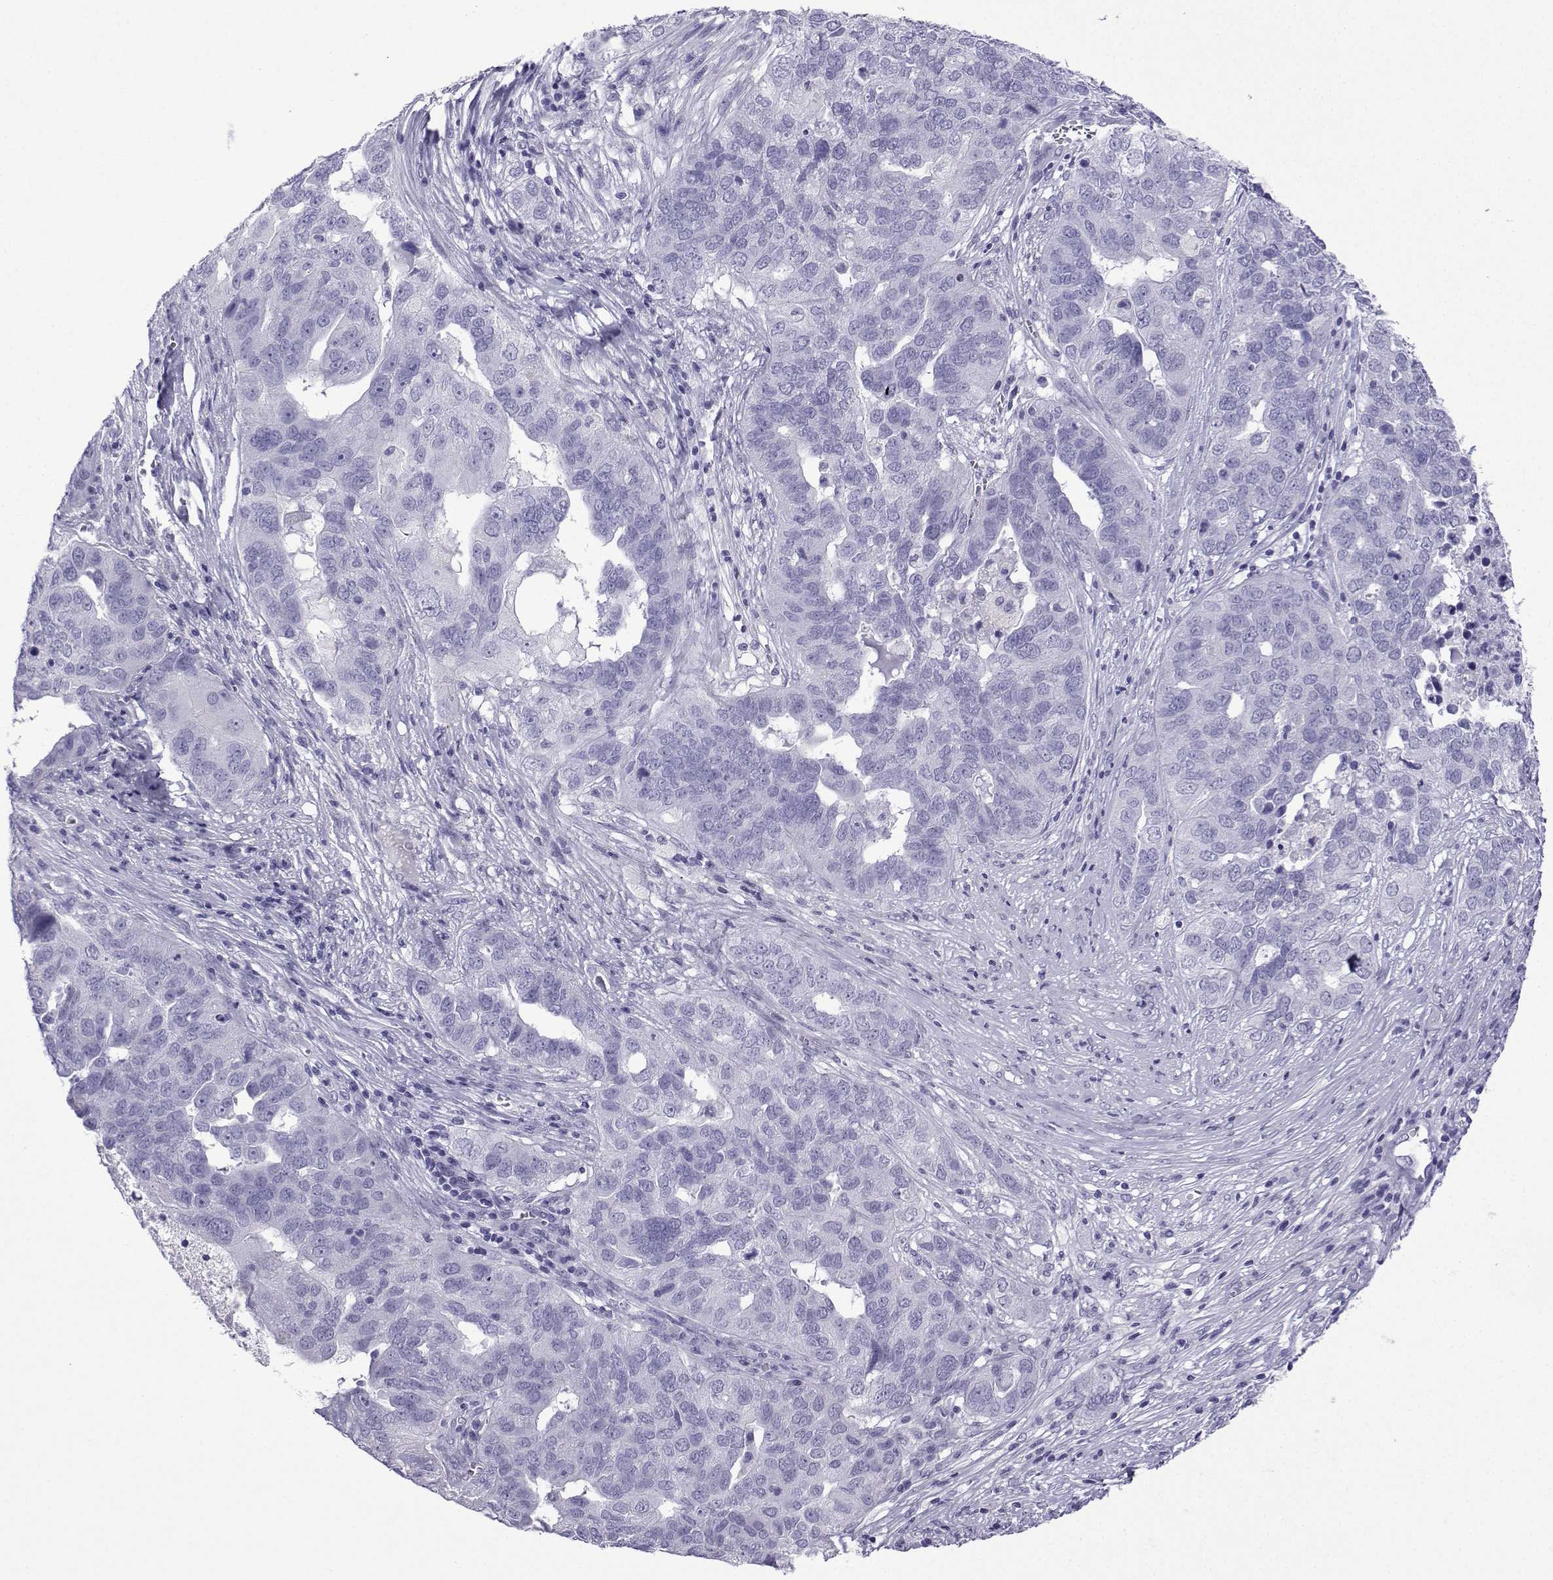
{"staining": {"intensity": "negative", "quantity": "none", "location": "none"}, "tissue": "ovarian cancer", "cell_type": "Tumor cells", "image_type": "cancer", "snomed": [{"axis": "morphology", "description": "Carcinoma, endometroid"}, {"axis": "topography", "description": "Soft tissue"}, {"axis": "topography", "description": "Ovary"}], "caption": "This is a photomicrograph of immunohistochemistry staining of ovarian cancer, which shows no positivity in tumor cells.", "gene": "TRIM46", "patient": {"sex": "female", "age": 52}}